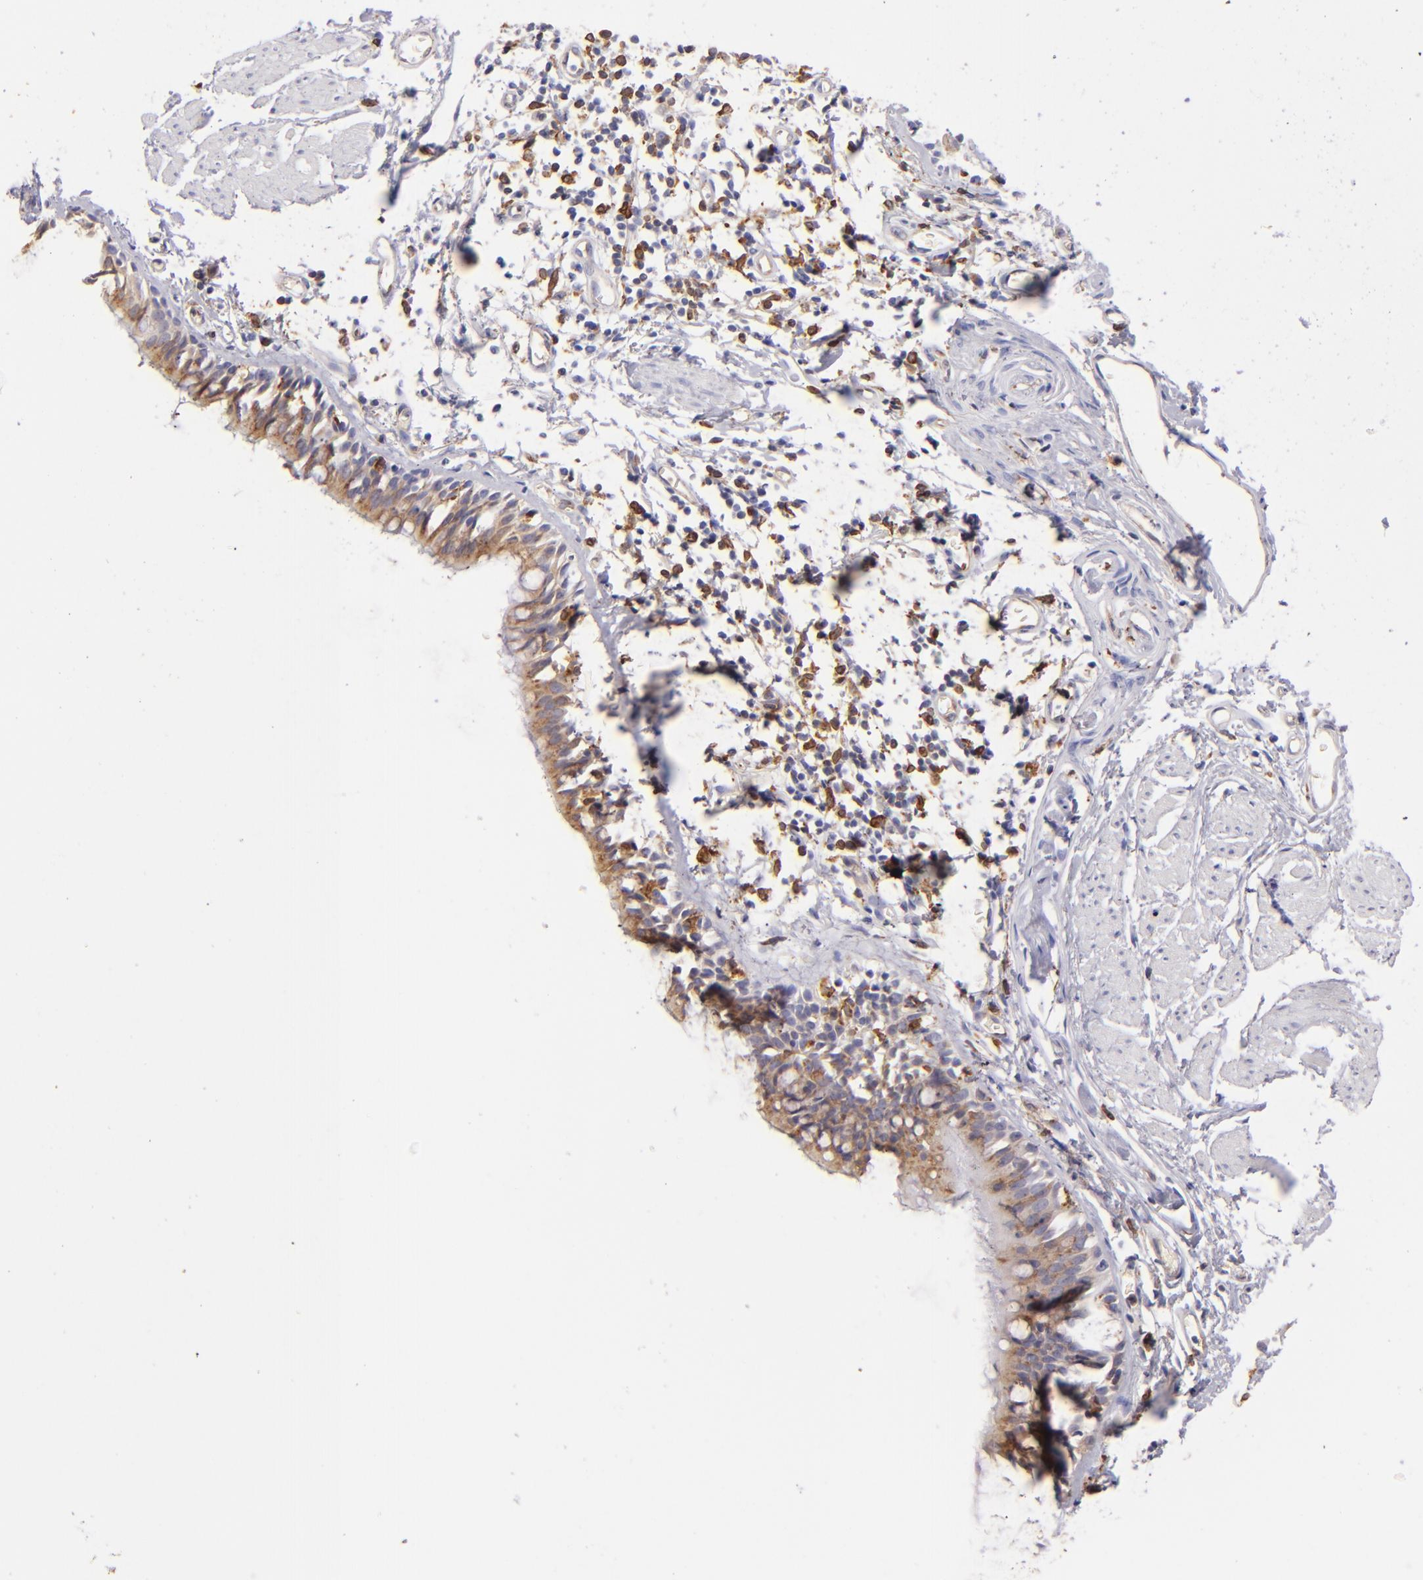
{"staining": {"intensity": "moderate", "quantity": ">75%", "location": "cytoplasmic/membranous"}, "tissue": "bronchus", "cell_type": "Respiratory epithelial cells", "image_type": "normal", "snomed": [{"axis": "morphology", "description": "Normal tissue, NOS"}, {"axis": "topography", "description": "Lymph node of abdomen"}, {"axis": "topography", "description": "Lymph node of pelvis"}], "caption": "Normal bronchus displays moderate cytoplasmic/membranous positivity in approximately >75% of respiratory epithelial cells, visualized by immunohistochemistry. The protein of interest is shown in brown color, while the nuclei are stained blue.", "gene": "CD74", "patient": {"sex": "female", "age": 65}}